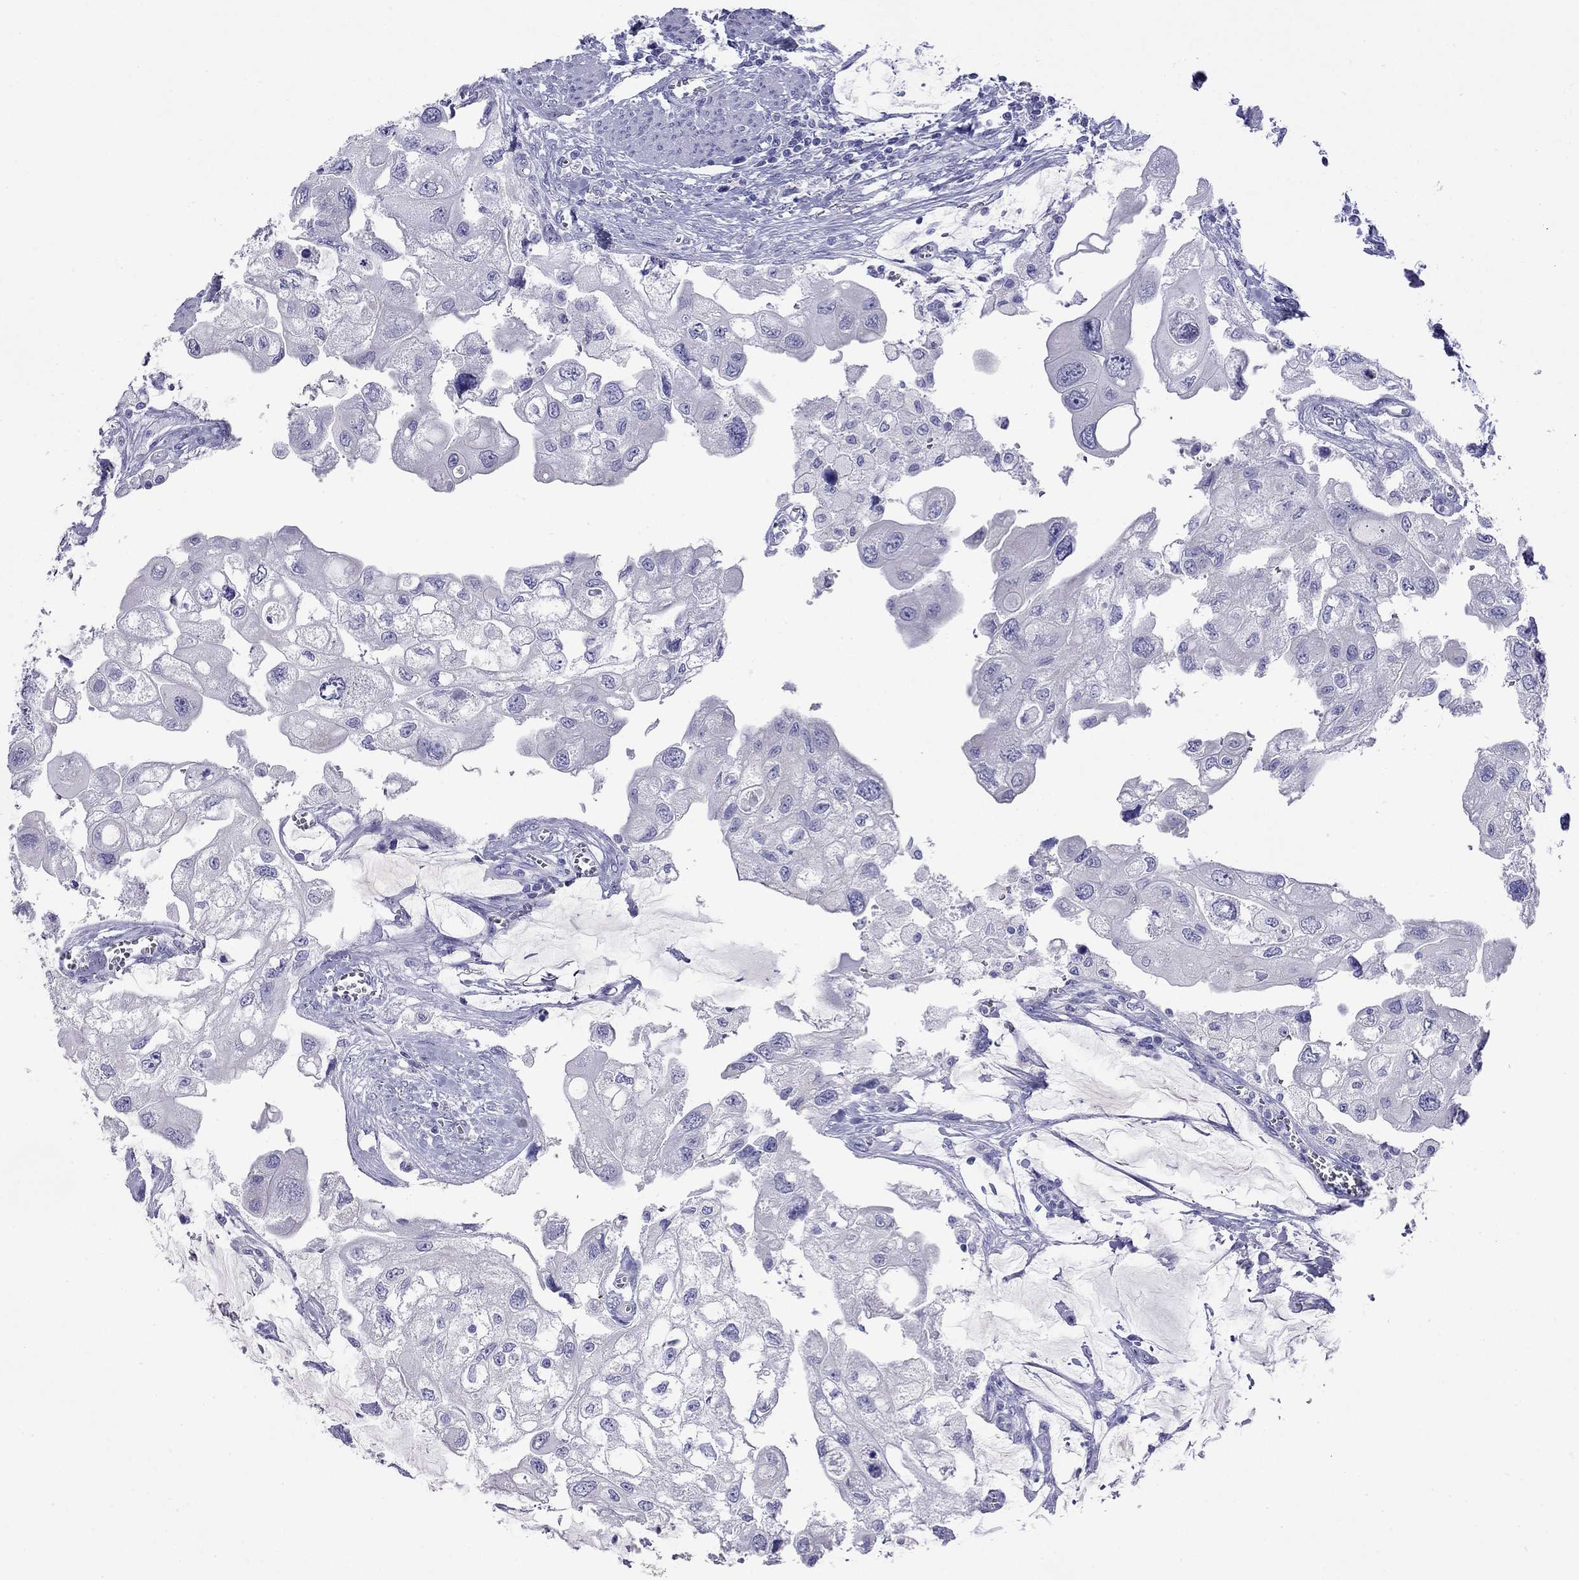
{"staining": {"intensity": "negative", "quantity": "none", "location": "none"}, "tissue": "urothelial cancer", "cell_type": "Tumor cells", "image_type": "cancer", "snomed": [{"axis": "morphology", "description": "Urothelial carcinoma, High grade"}, {"axis": "topography", "description": "Urinary bladder"}], "caption": "The image exhibits no staining of tumor cells in urothelial cancer.", "gene": "FIGLA", "patient": {"sex": "male", "age": 59}}